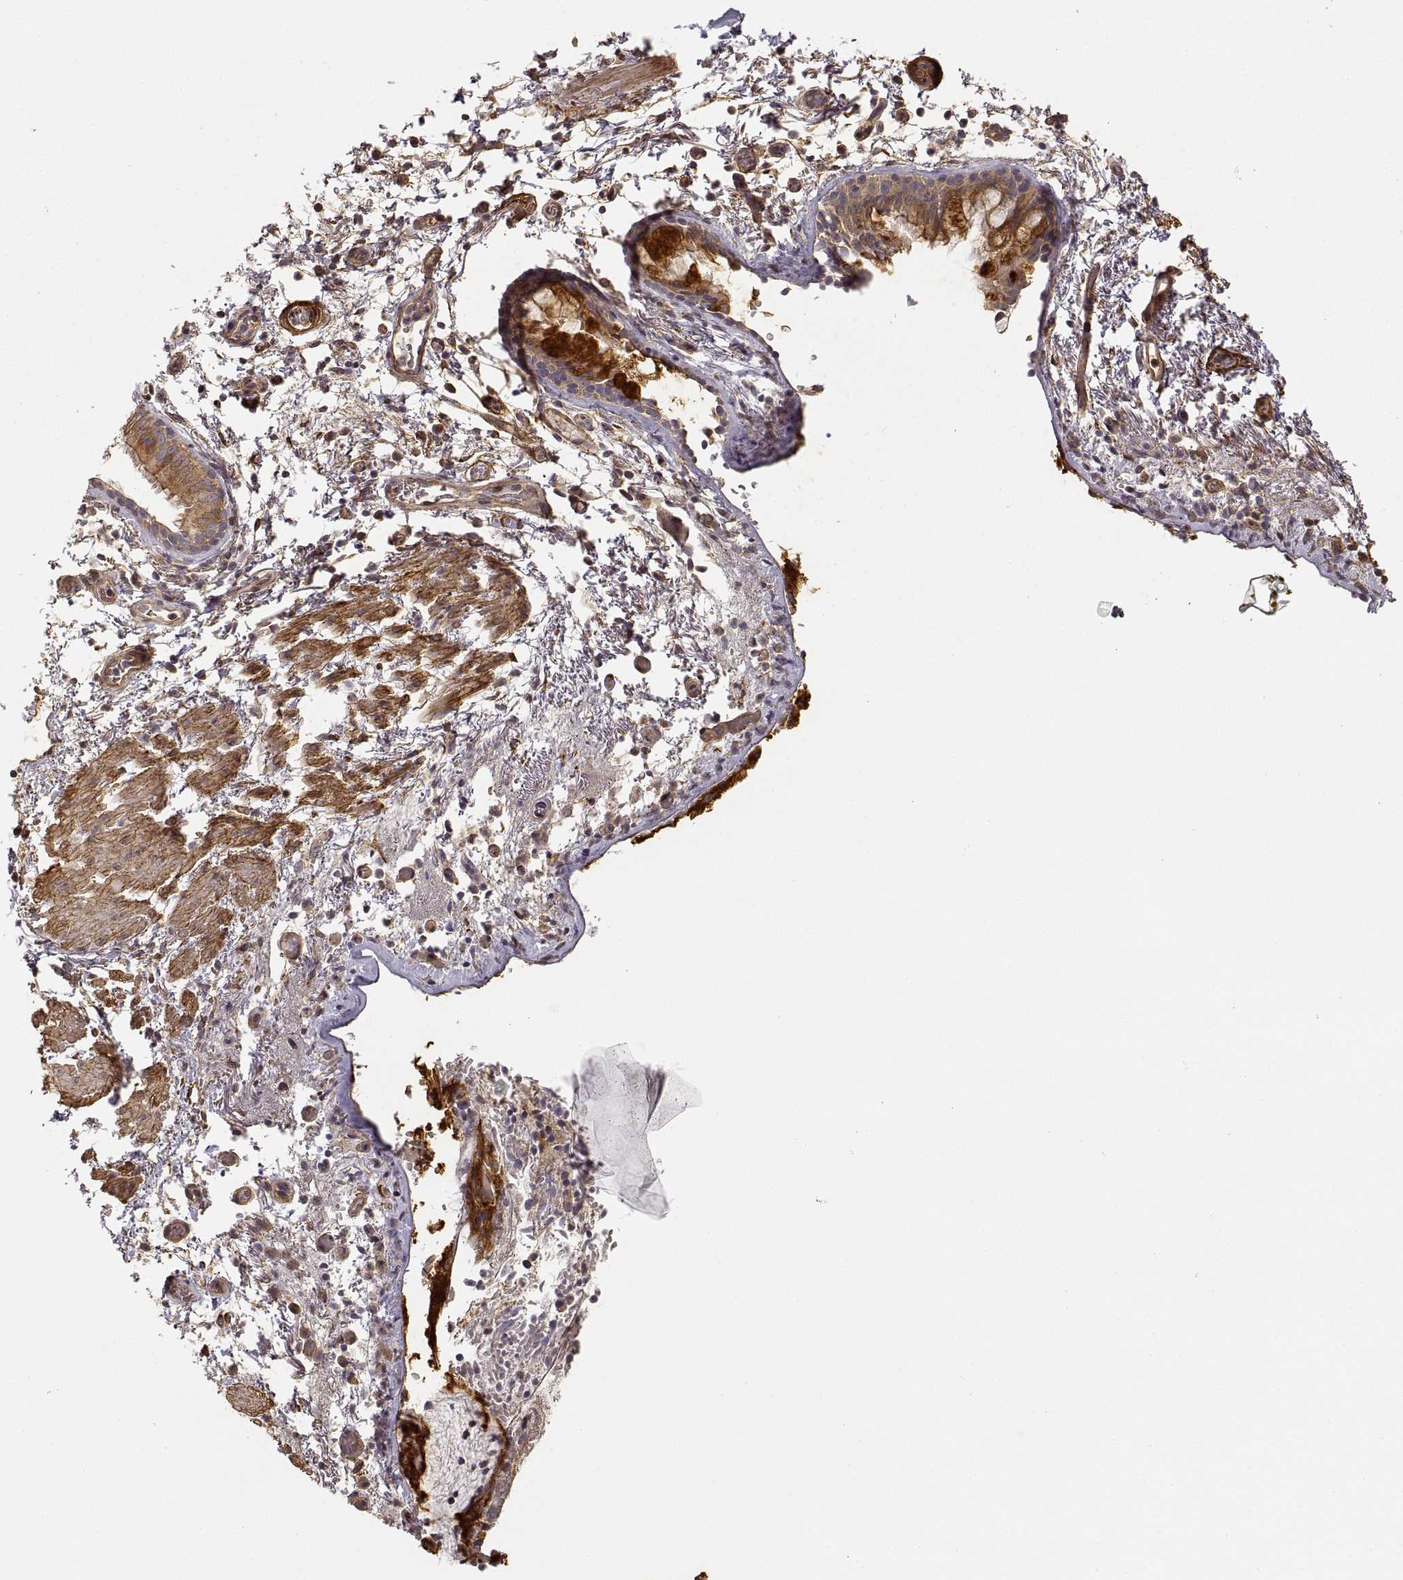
{"staining": {"intensity": "moderate", "quantity": ">75%", "location": "cytoplasmic/membranous"}, "tissue": "bronchus", "cell_type": "Respiratory epithelial cells", "image_type": "normal", "snomed": [{"axis": "morphology", "description": "Normal tissue, NOS"}, {"axis": "topography", "description": "Bronchus"}], "caption": "The photomicrograph reveals staining of benign bronchus, revealing moderate cytoplasmic/membranous protein staining (brown color) within respiratory epithelial cells.", "gene": "LAMA4", "patient": {"sex": "female", "age": 64}}